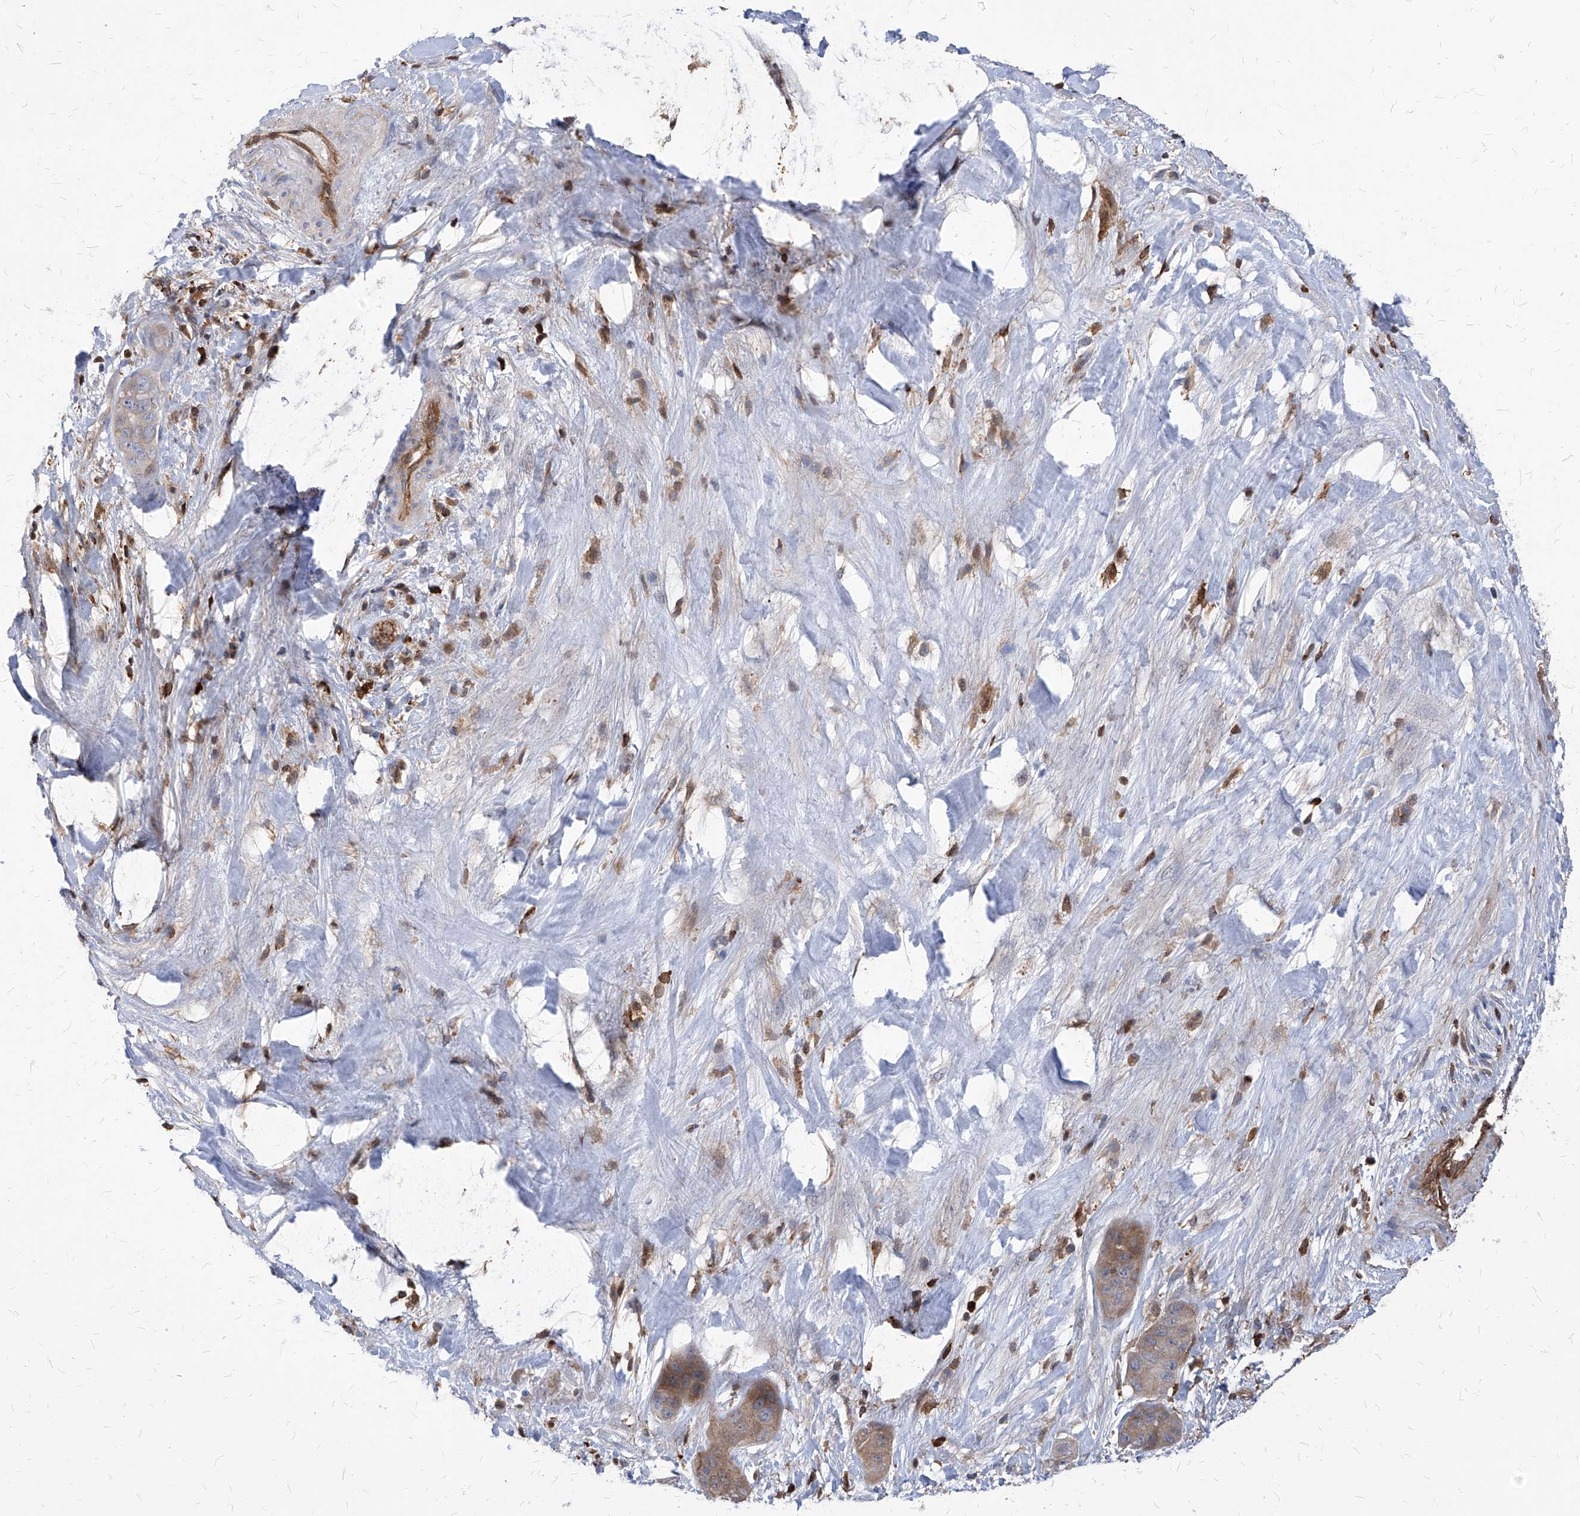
{"staining": {"intensity": "weak", "quantity": ">75%", "location": "cytoplasmic/membranous"}, "tissue": "liver cancer", "cell_type": "Tumor cells", "image_type": "cancer", "snomed": [{"axis": "morphology", "description": "Cholangiocarcinoma"}, {"axis": "topography", "description": "Liver"}], "caption": "High-magnification brightfield microscopy of liver cholangiocarcinoma stained with DAB (3,3'-diaminobenzidine) (brown) and counterstained with hematoxylin (blue). tumor cells exhibit weak cytoplasmic/membranous expression is appreciated in about>75% of cells.", "gene": "ABRACL", "patient": {"sex": "female", "age": 52}}